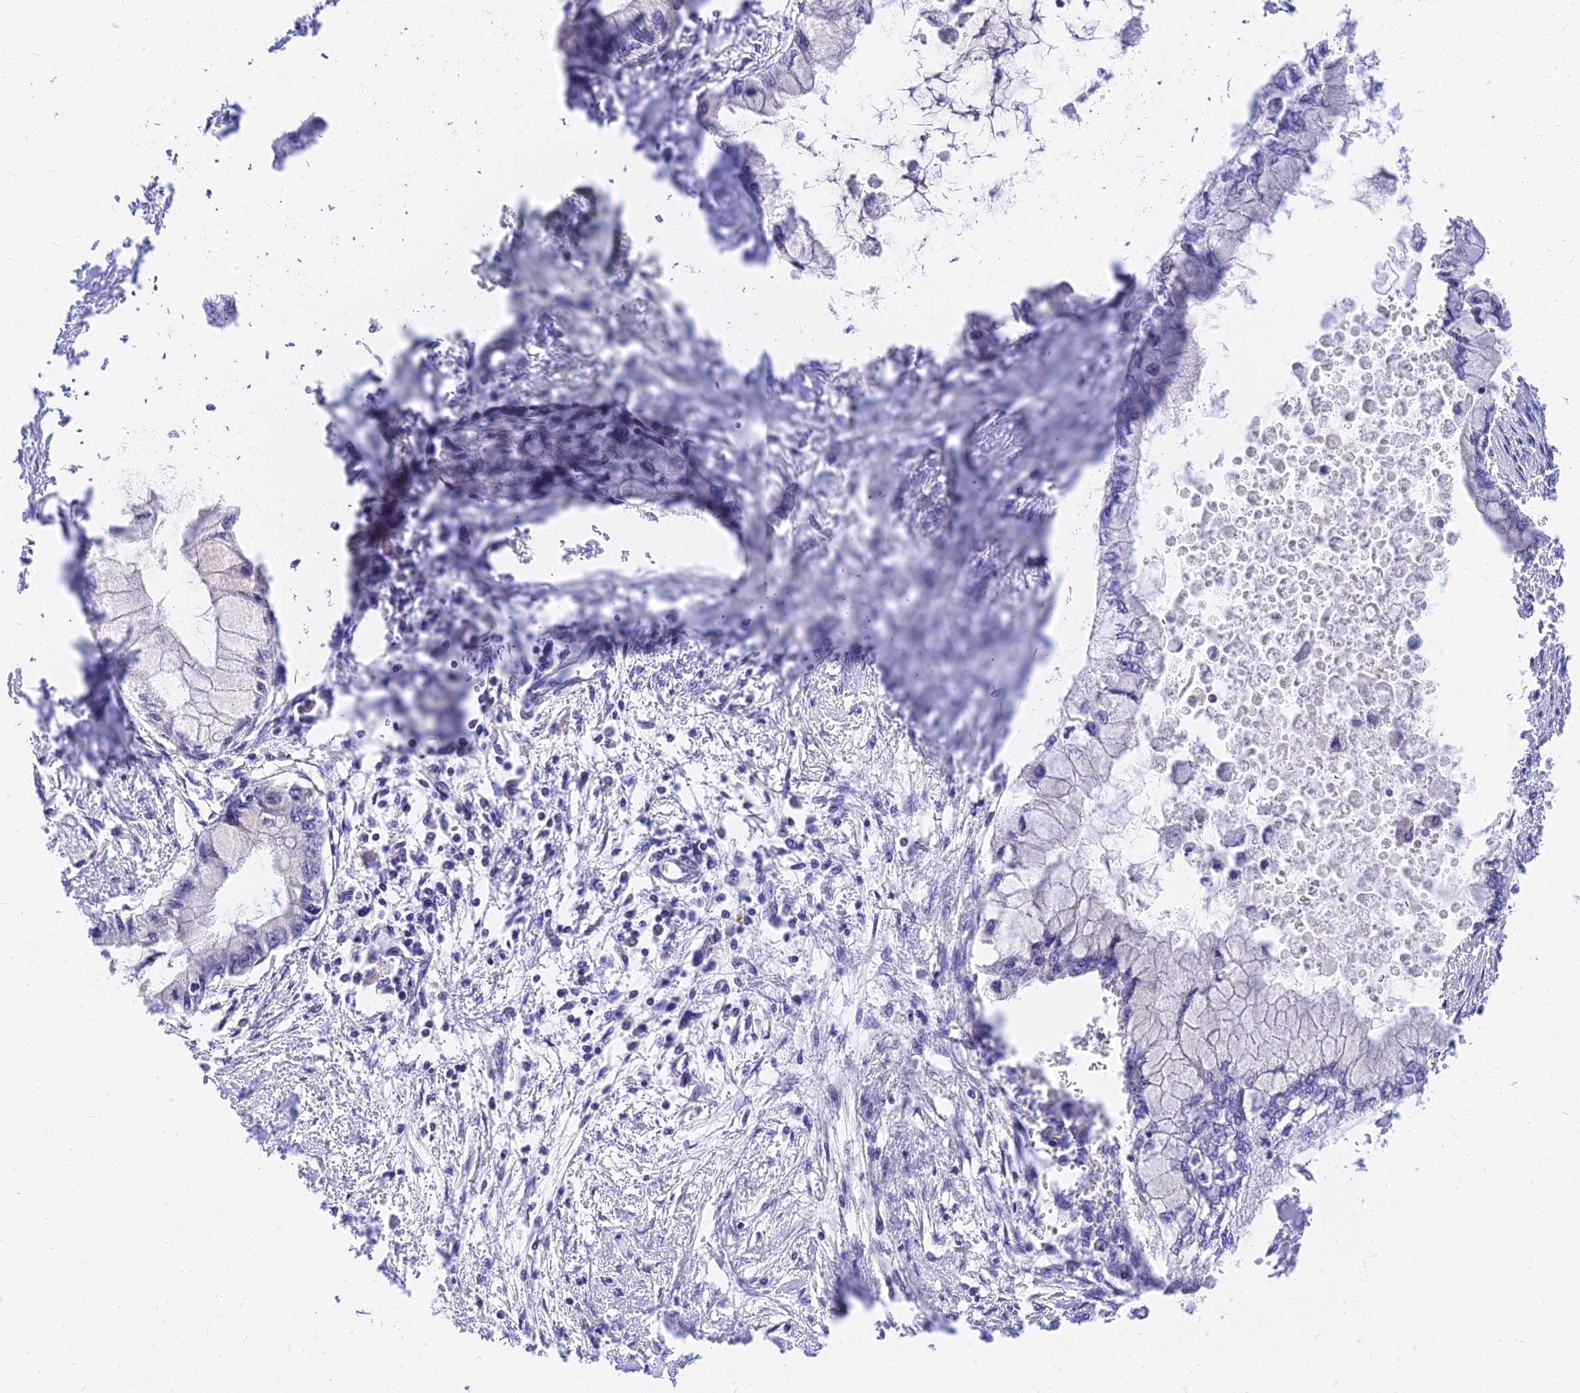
{"staining": {"intensity": "negative", "quantity": "none", "location": "none"}, "tissue": "pancreatic cancer", "cell_type": "Tumor cells", "image_type": "cancer", "snomed": [{"axis": "morphology", "description": "Adenocarcinoma, NOS"}, {"axis": "topography", "description": "Pancreas"}], "caption": "This is a histopathology image of IHC staining of pancreatic adenocarcinoma, which shows no staining in tumor cells.", "gene": "ANKS4B", "patient": {"sex": "male", "age": 48}}